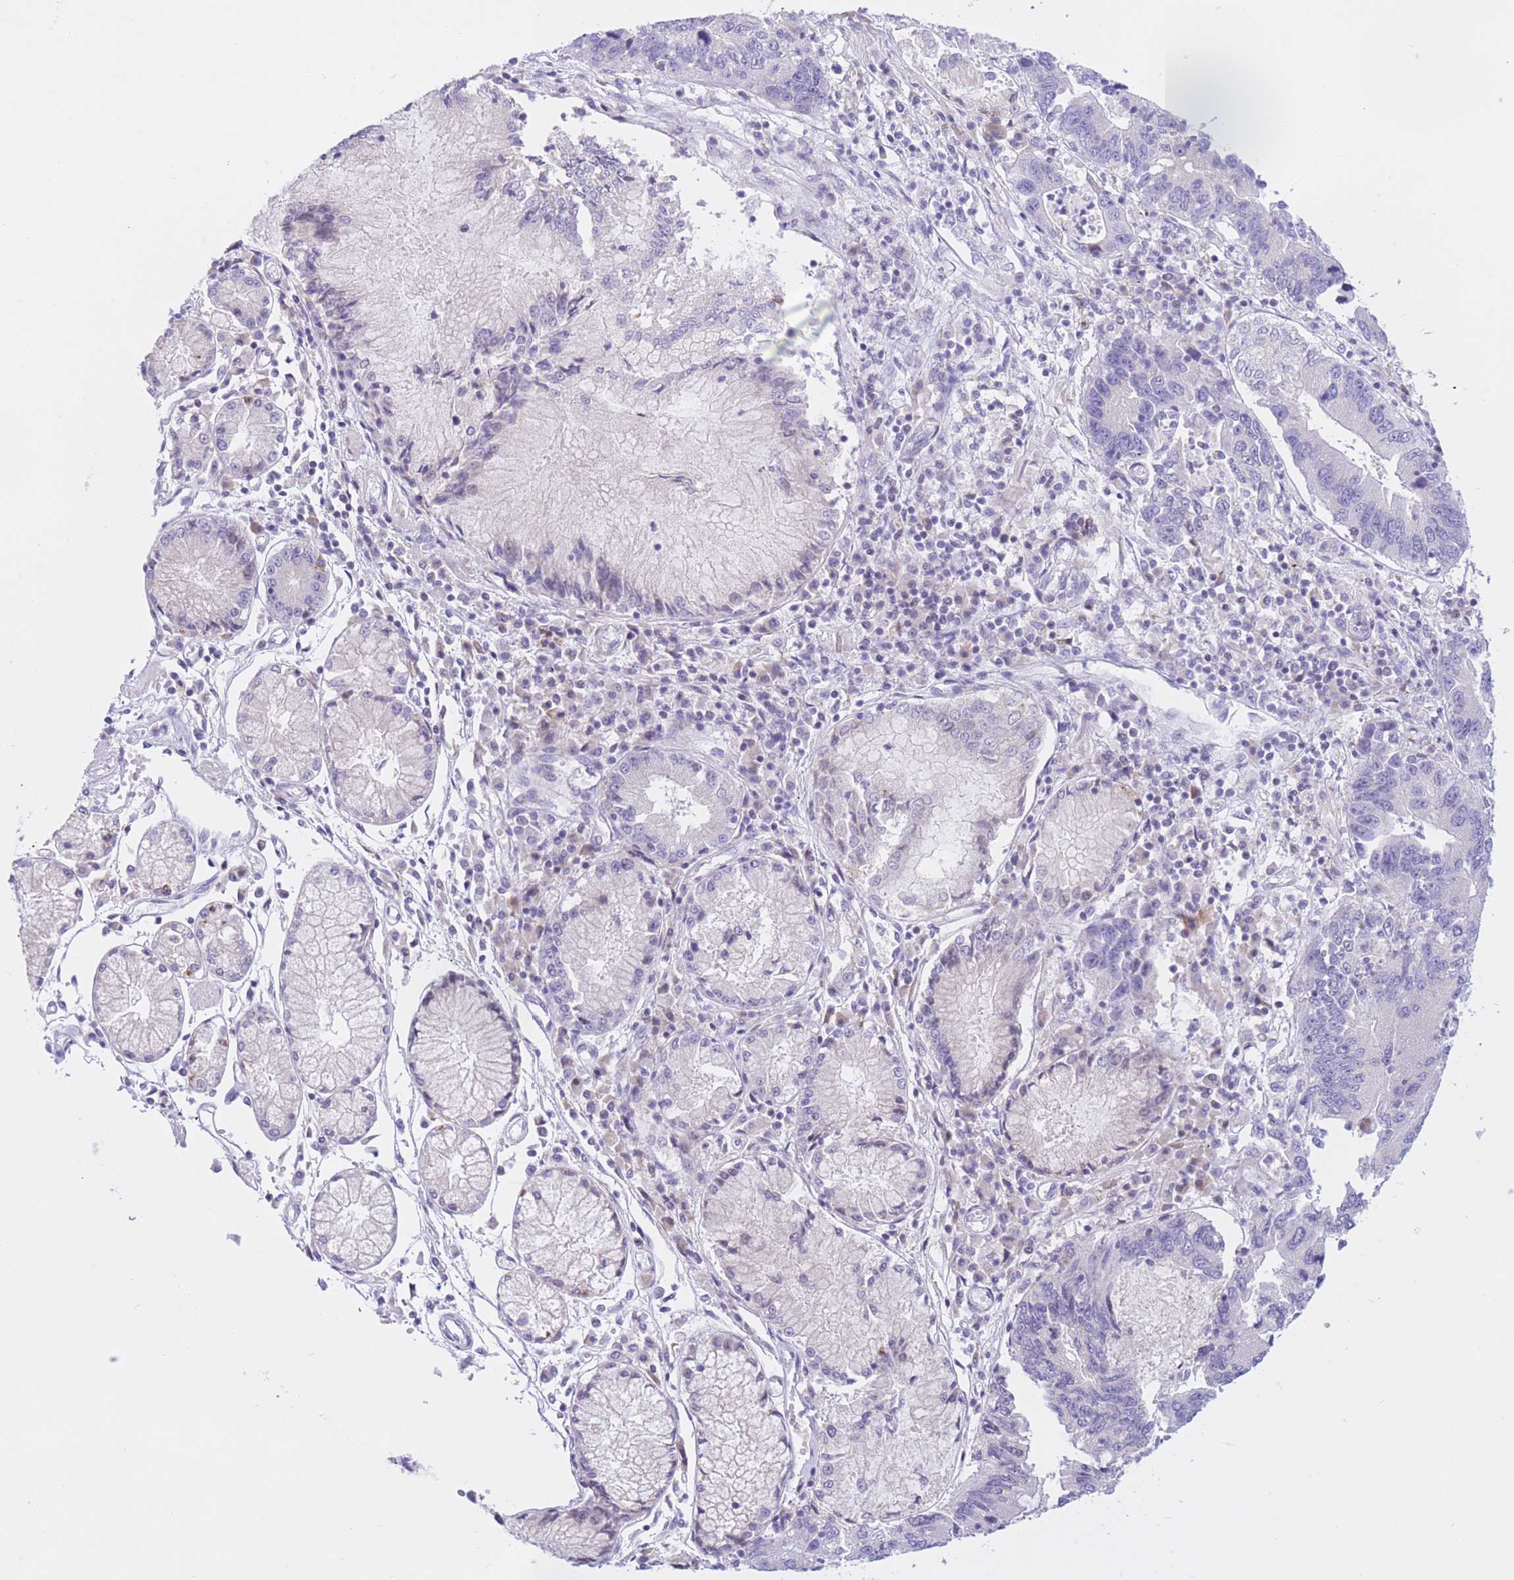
{"staining": {"intensity": "negative", "quantity": "none", "location": "none"}, "tissue": "stomach cancer", "cell_type": "Tumor cells", "image_type": "cancer", "snomed": [{"axis": "morphology", "description": "Adenocarcinoma, NOS"}, {"axis": "topography", "description": "Stomach"}], "caption": "Immunohistochemical staining of adenocarcinoma (stomach) shows no significant expression in tumor cells.", "gene": "RPL39L", "patient": {"sex": "male", "age": 59}}